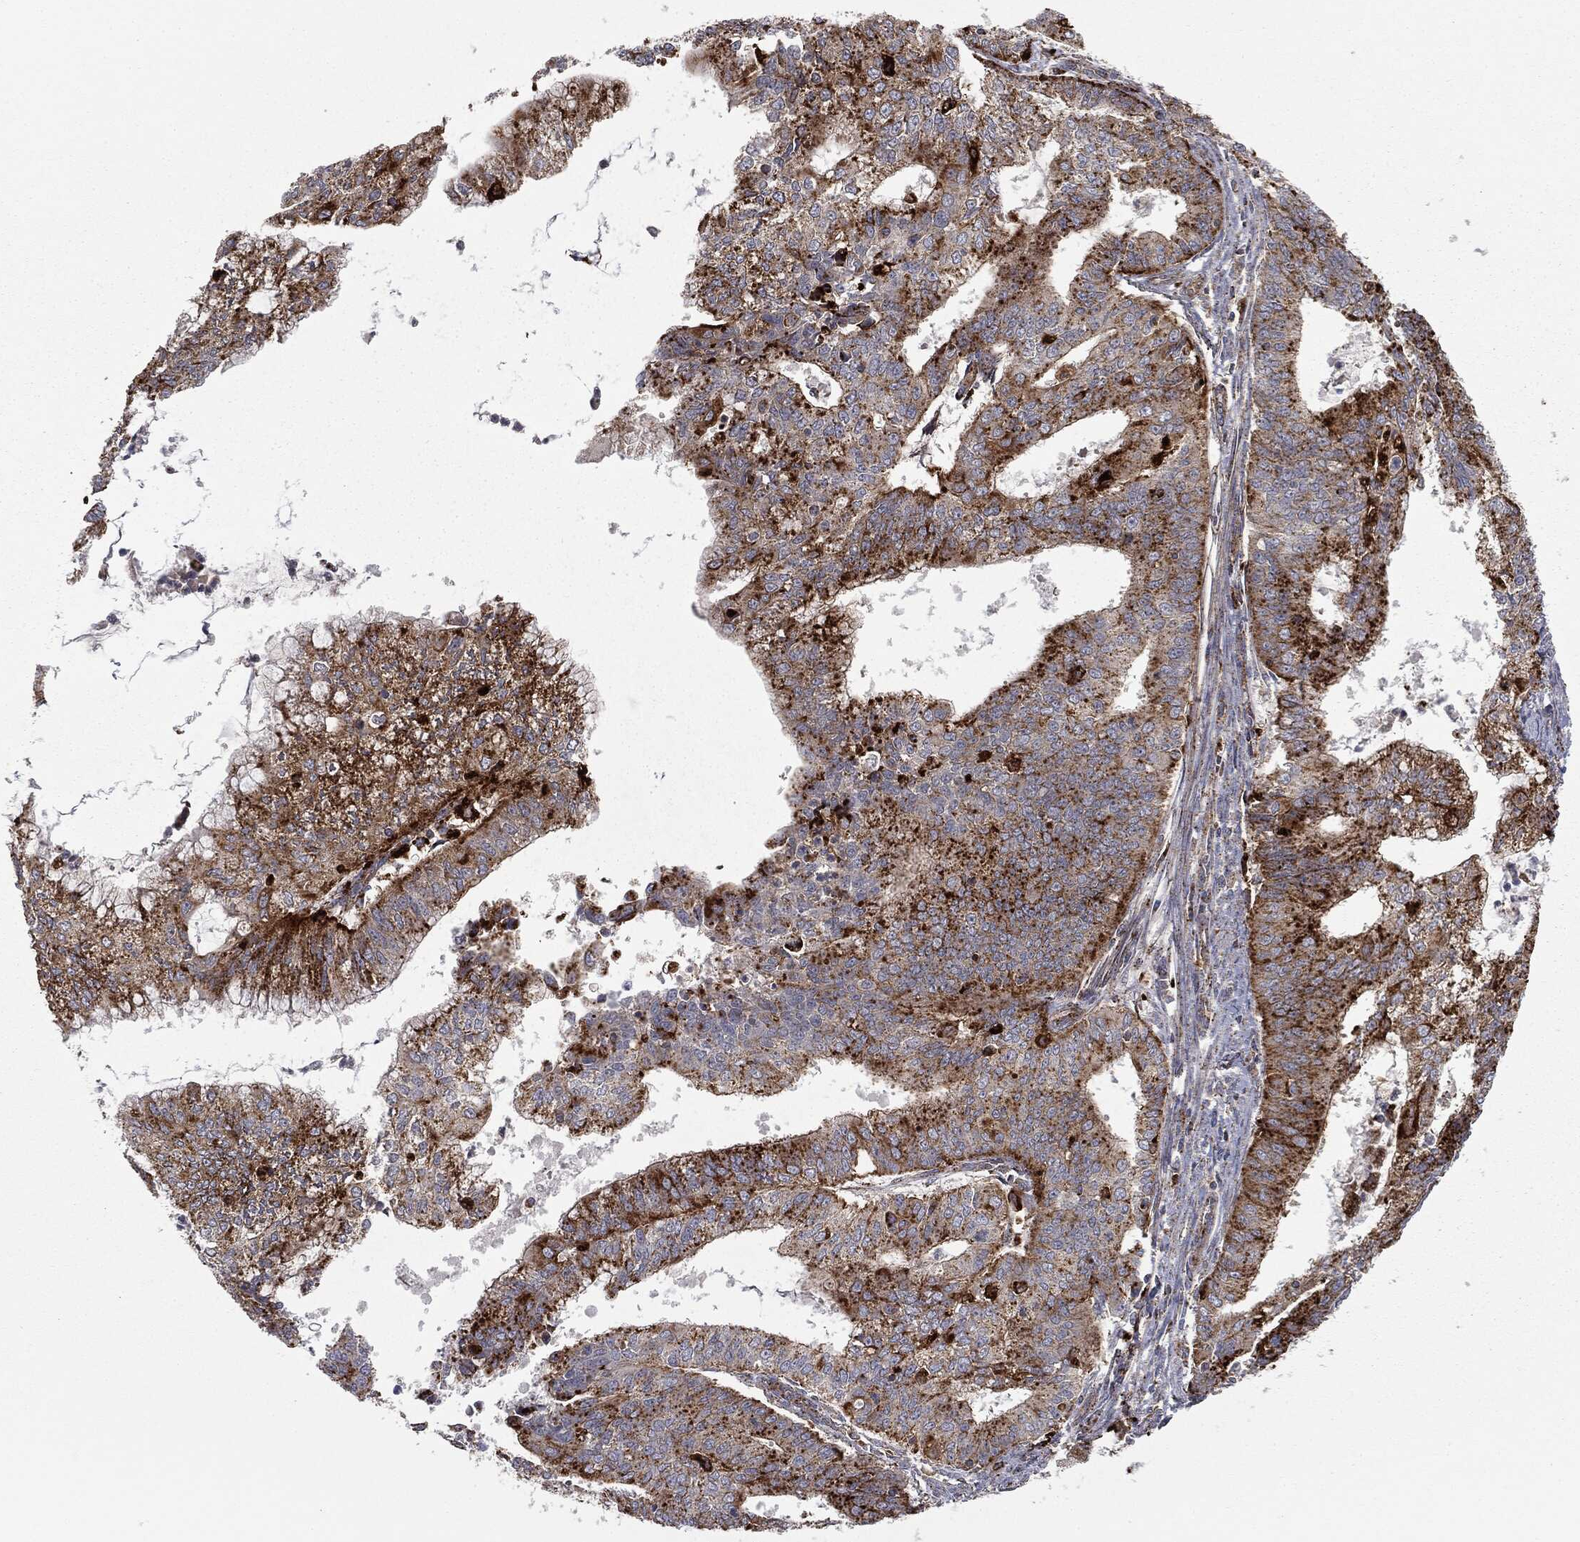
{"staining": {"intensity": "strong", "quantity": "25%-75%", "location": "cytoplasmic/membranous"}, "tissue": "endometrial cancer", "cell_type": "Tumor cells", "image_type": "cancer", "snomed": [{"axis": "morphology", "description": "Adenocarcinoma, NOS"}, {"axis": "topography", "description": "Endometrium"}], "caption": "Immunohistochemistry (DAB) staining of human endometrial cancer displays strong cytoplasmic/membranous protein staining in approximately 25%-75% of tumor cells.", "gene": "CTSA", "patient": {"sex": "female", "age": 61}}